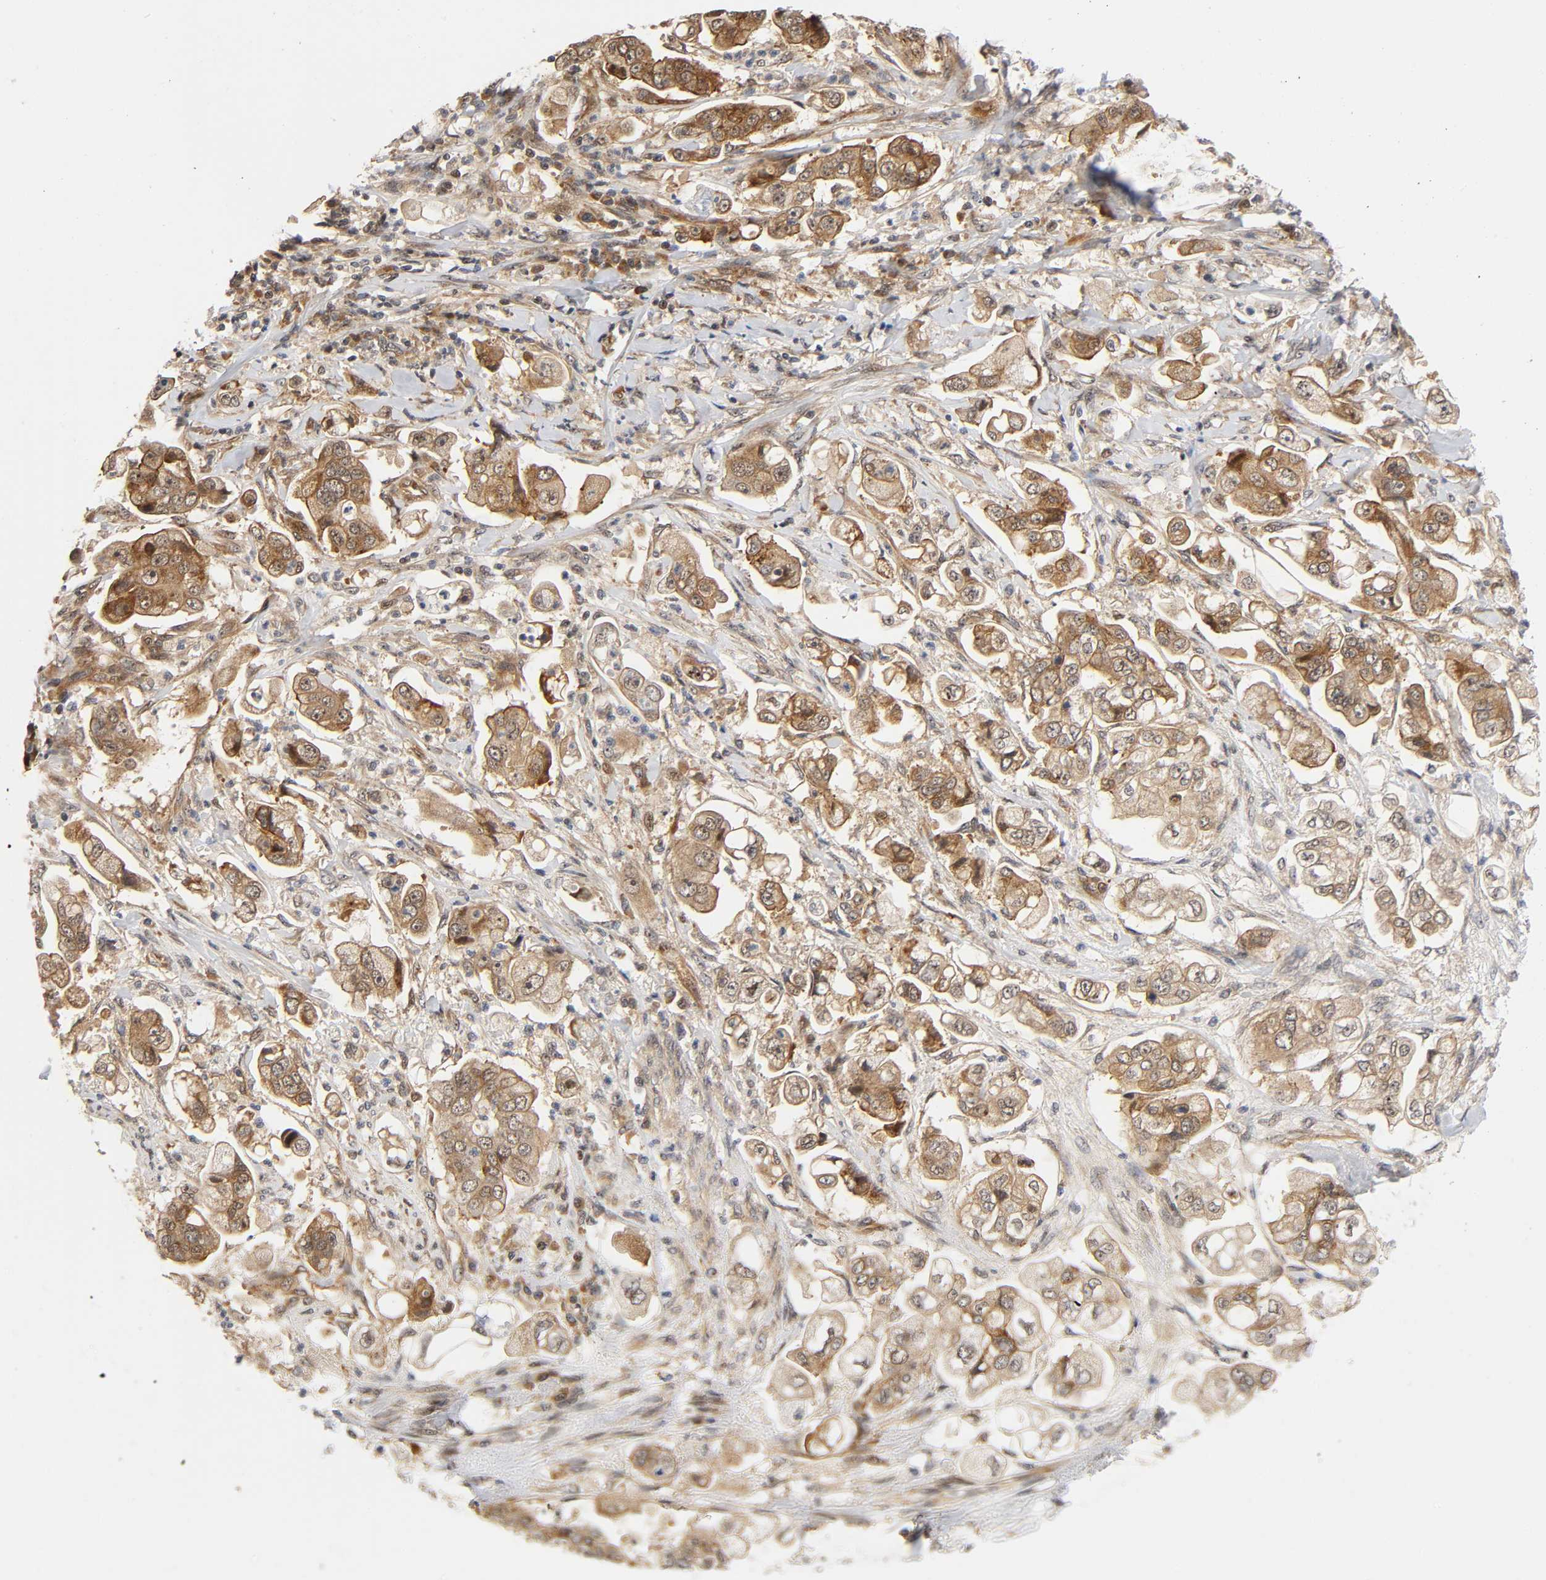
{"staining": {"intensity": "weak", "quantity": "25%-75%", "location": "cytoplasmic/membranous"}, "tissue": "stomach cancer", "cell_type": "Tumor cells", "image_type": "cancer", "snomed": [{"axis": "morphology", "description": "Adenocarcinoma, NOS"}, {"axis": "topography", "description": "Stomach"}], "caption": "An immunohistochemistry micrograph of tumor tissue is shown. Protein staining in brown labels weak cytoplasmic/membranous positivity in adenocarcinoma (stomach) within tumor cells.", "gene": "IQCJ-SCHIP1", "patient": {"sex": "male", "age": 62}}